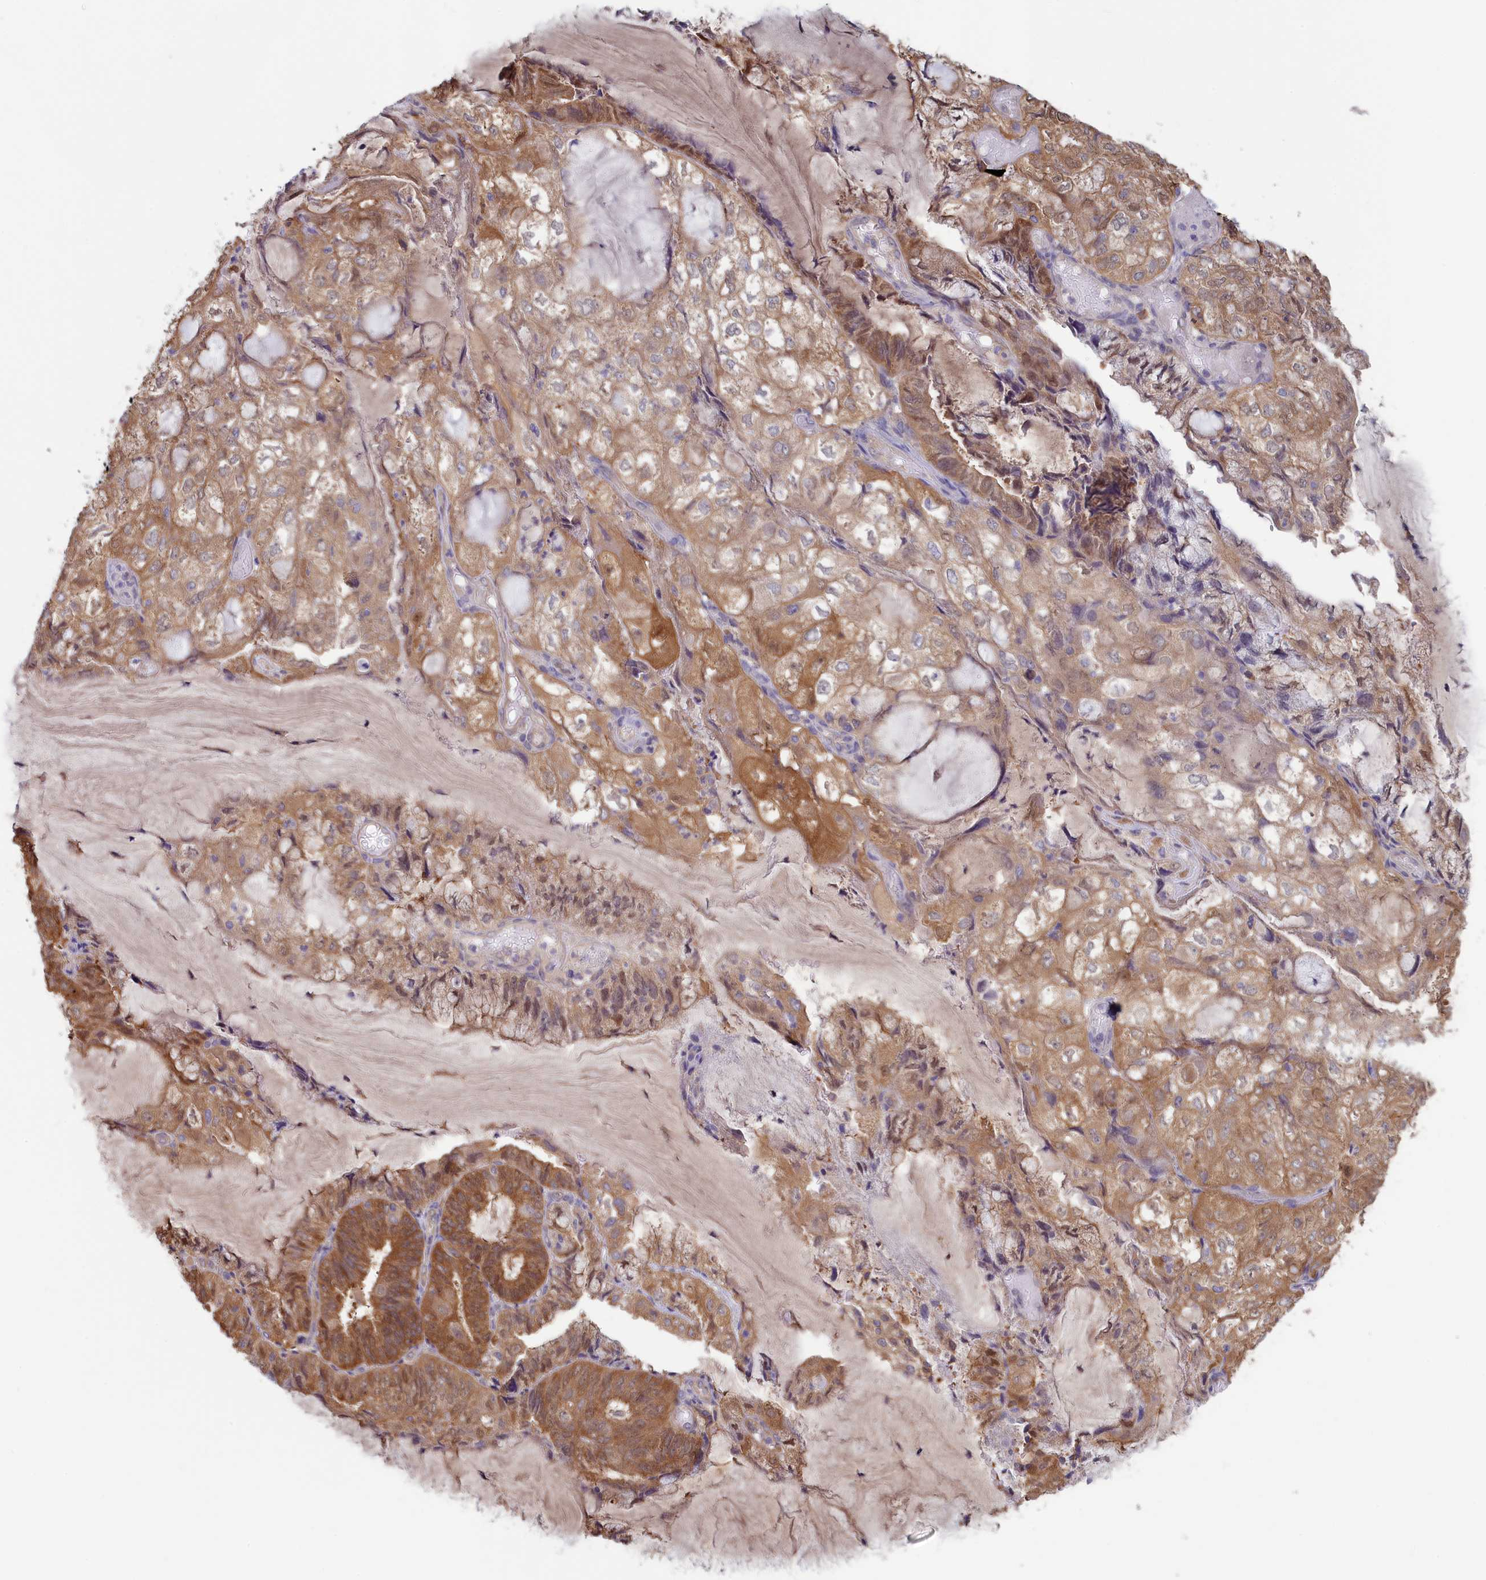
{"staining": {"intensity": "moderate", "quantity": ">75%", "location": "cytoplasmic/membranous,nuclear"}, "tissue": "endometrial cancer", "cell_type": "Tumor cells", "image_type": "cancer", "snomed": [{"axis": "morphology", "description": "Adenocarcinoma, NOS"}, {"axis": "topography", "description": "Endometrium"}], "caption": "A photomicrograph of endometrial cancer stained for a protein shows moderate cytoplasmic/membranous and nuclear brown staining in tumor cells.", "gene": "SYNDIG1L", "patient": {"sex": "female", "age": 81}}